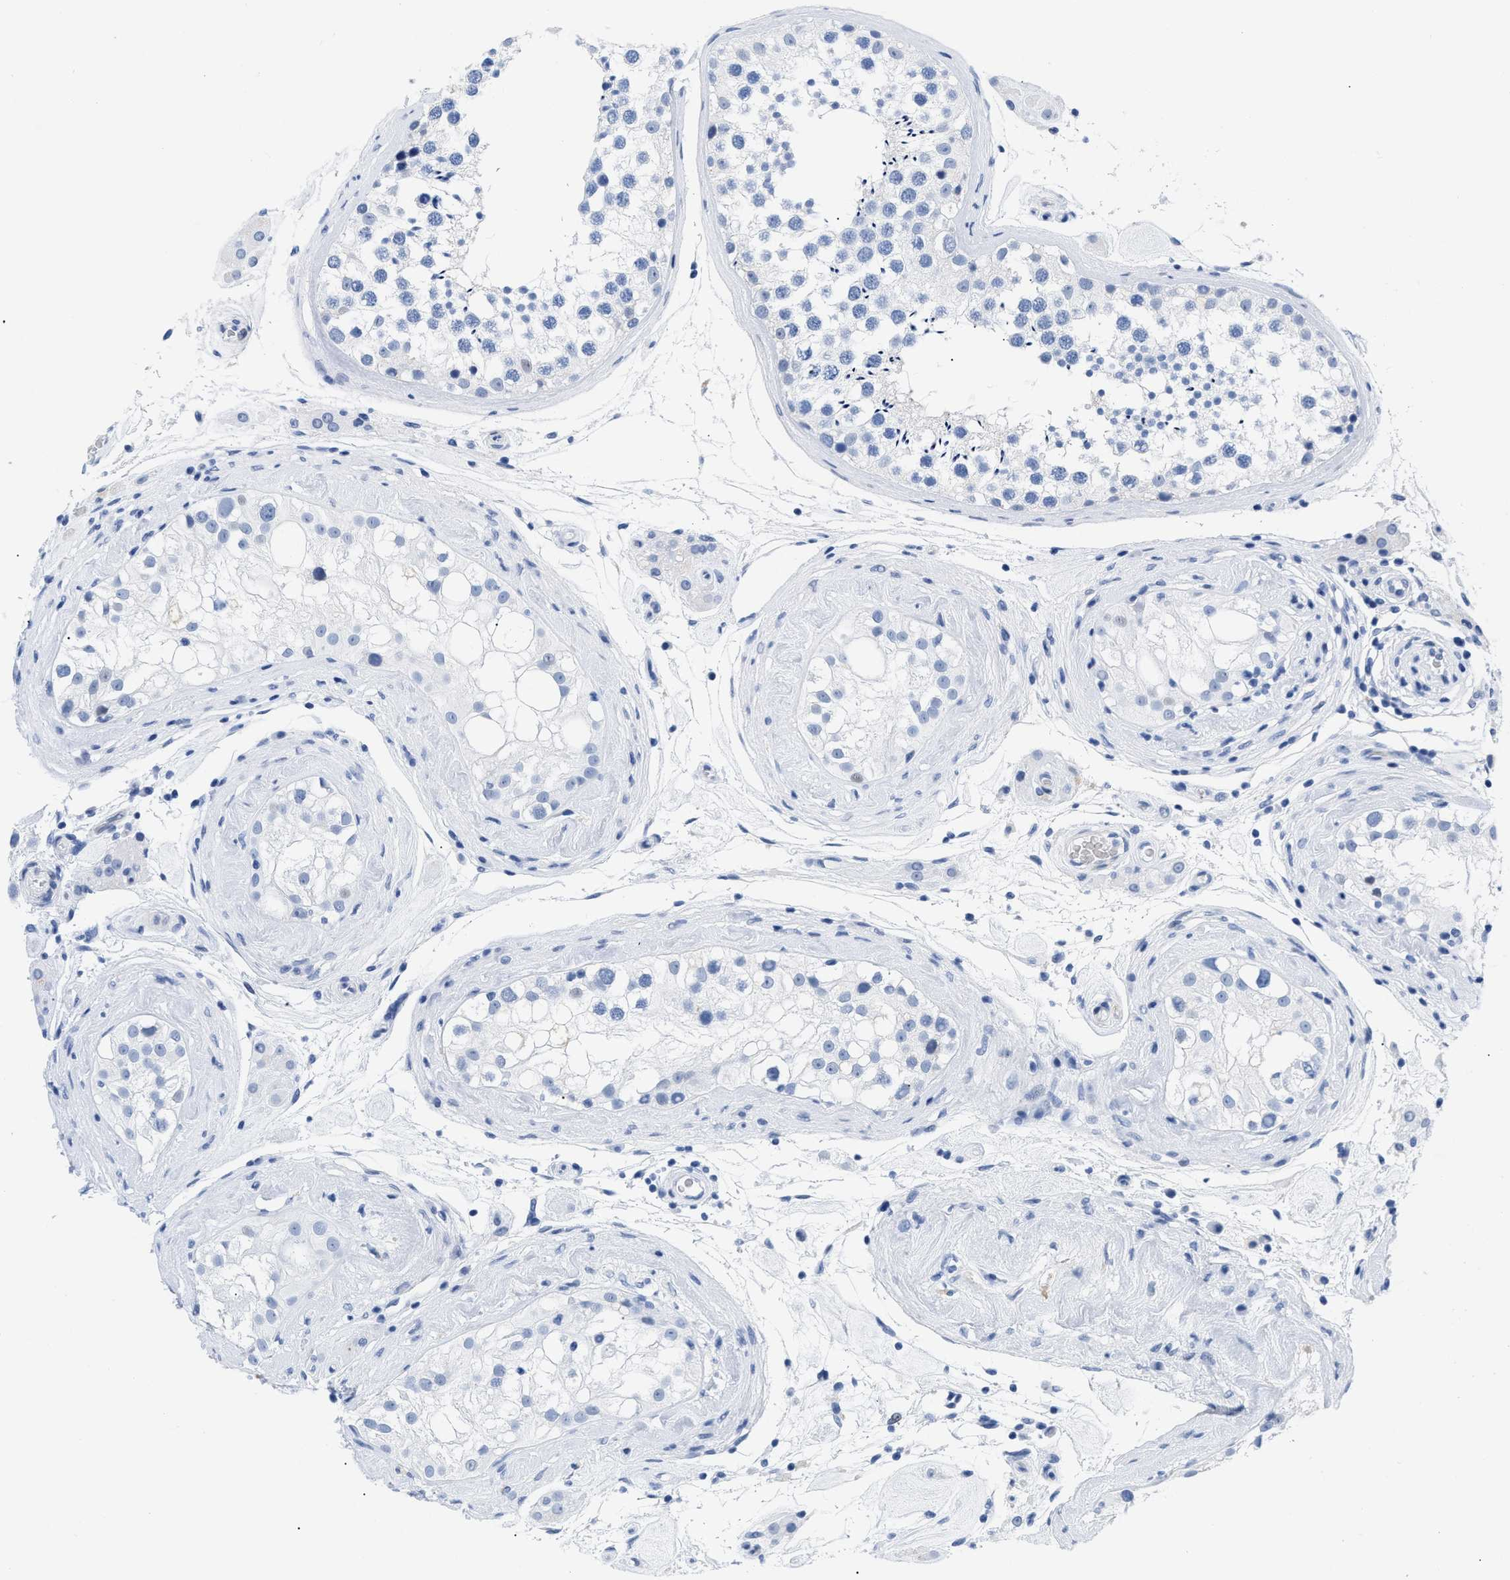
{"staining": {"intensity": "negative", "quantity": "none", "location": "none"}, "tissue": "testis", "cell_type": "Cells in seminiferous ducts", "image_type": "normal", "snomed": [{"axis": "morphology", "description": "Normal tissue, NOS"}, {"axis": "topography", "description": "Testis"}], "caption": "Micrograph shows no protein expression in cells in seminiferous ducts of normal testis.", "gene": "DUSP26", "patient": {"sex": "male", "age": 46}}